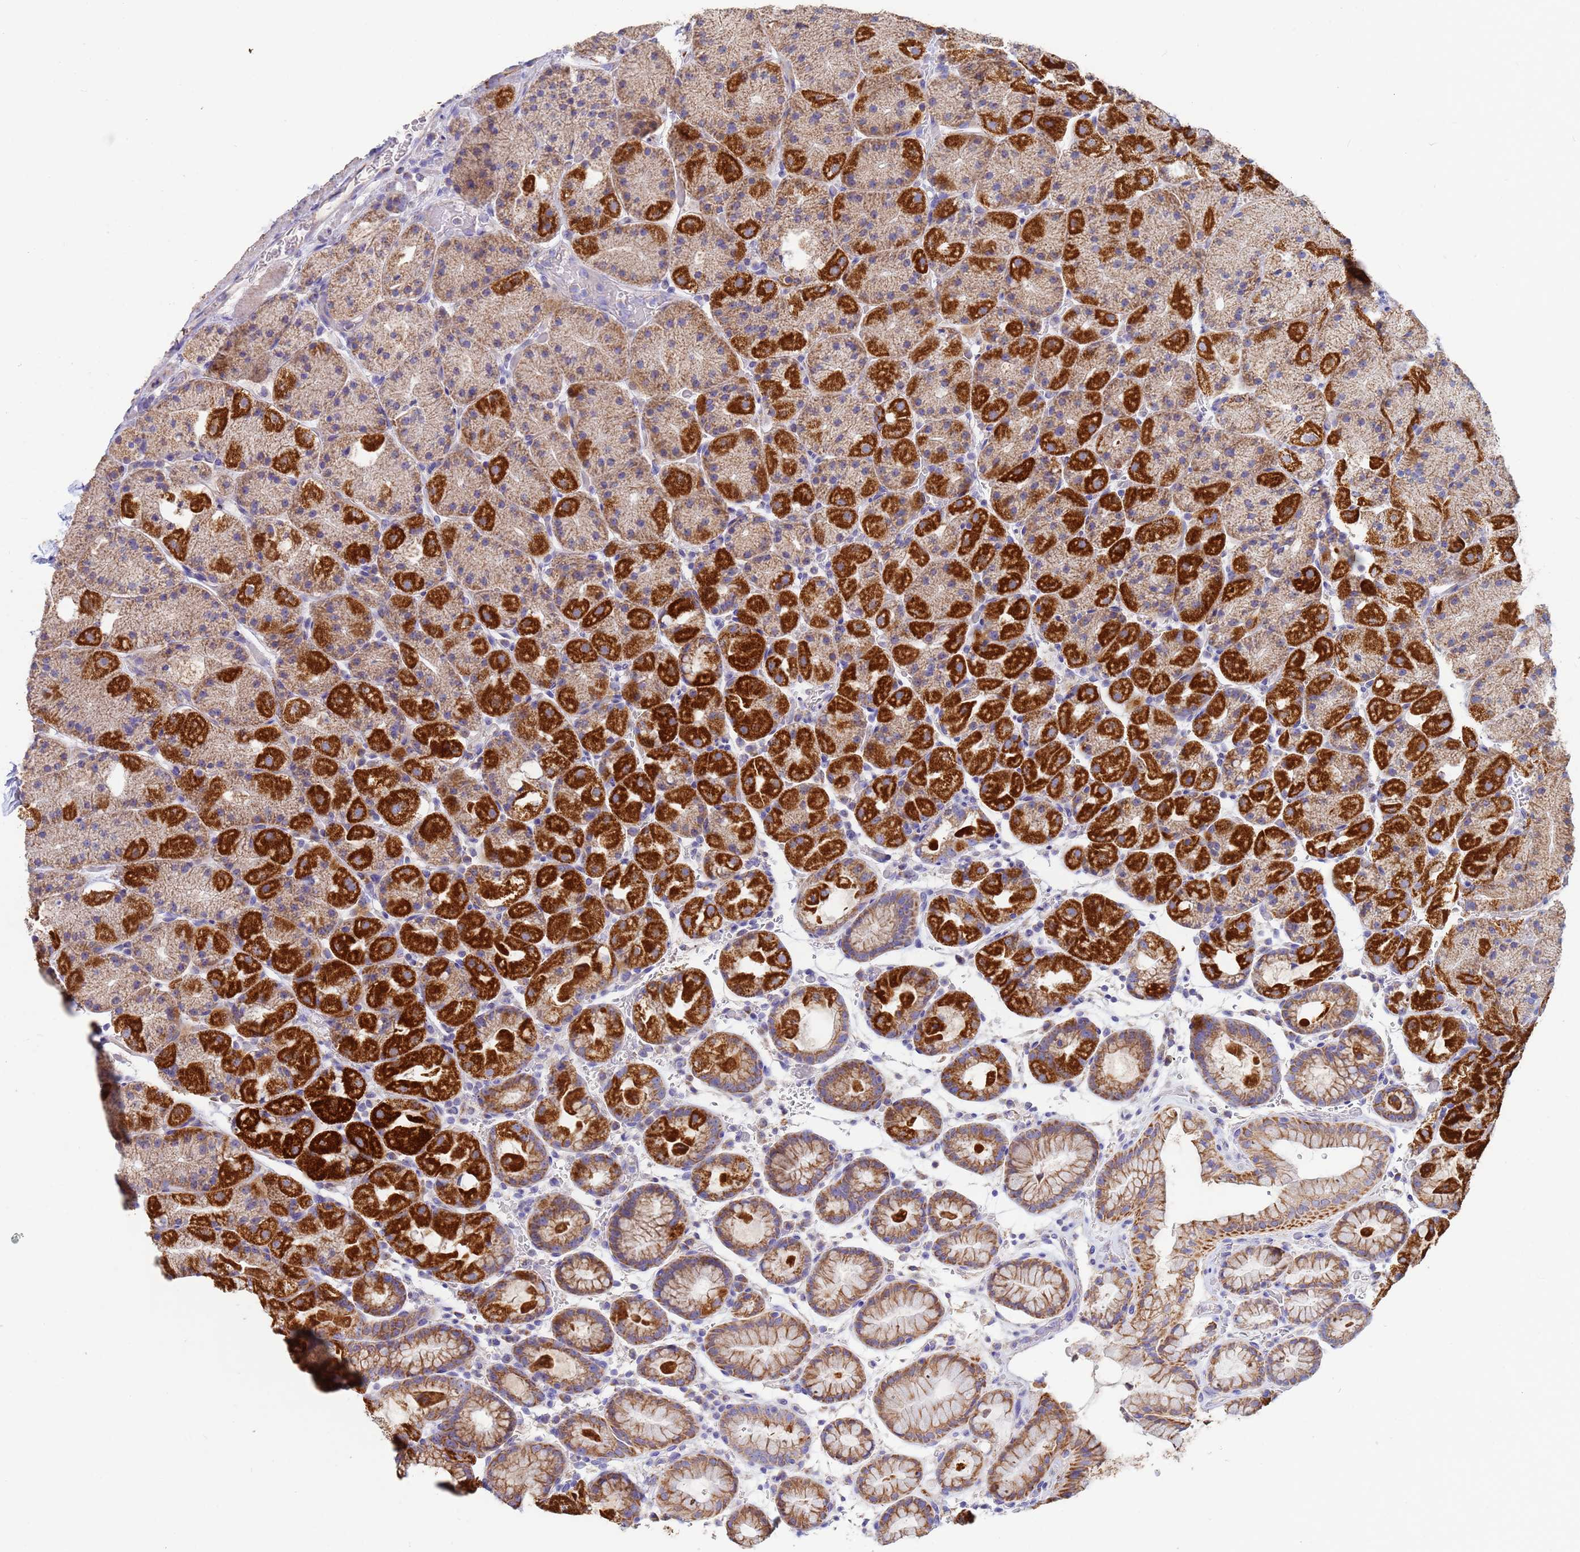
{"staining": {"intensity": "strong", "quantity": "25%-75%", "location": "cytoplasmic/membranous"}, "tissue": "stomach", "cell_type": "Glandular cells", "image_type": "normal", "snomed": [{"axis": "morphology", "description": "Normal tissue, NOS"}, {"axis": "topography", "description": "Stomach, upper"}, {"axis": "topography", "description": "Stomach, lower"}], "caption": "IHC of benign human stomach reveals high levels of strong cytoplasmic/membranous expression in about 25%-75% of glandular cells. (brown staining indicates protein expression, while blue staining denotes nuclei).", "gene": "UQCRHL", "patient": {"sex": "male", "age": 67}}